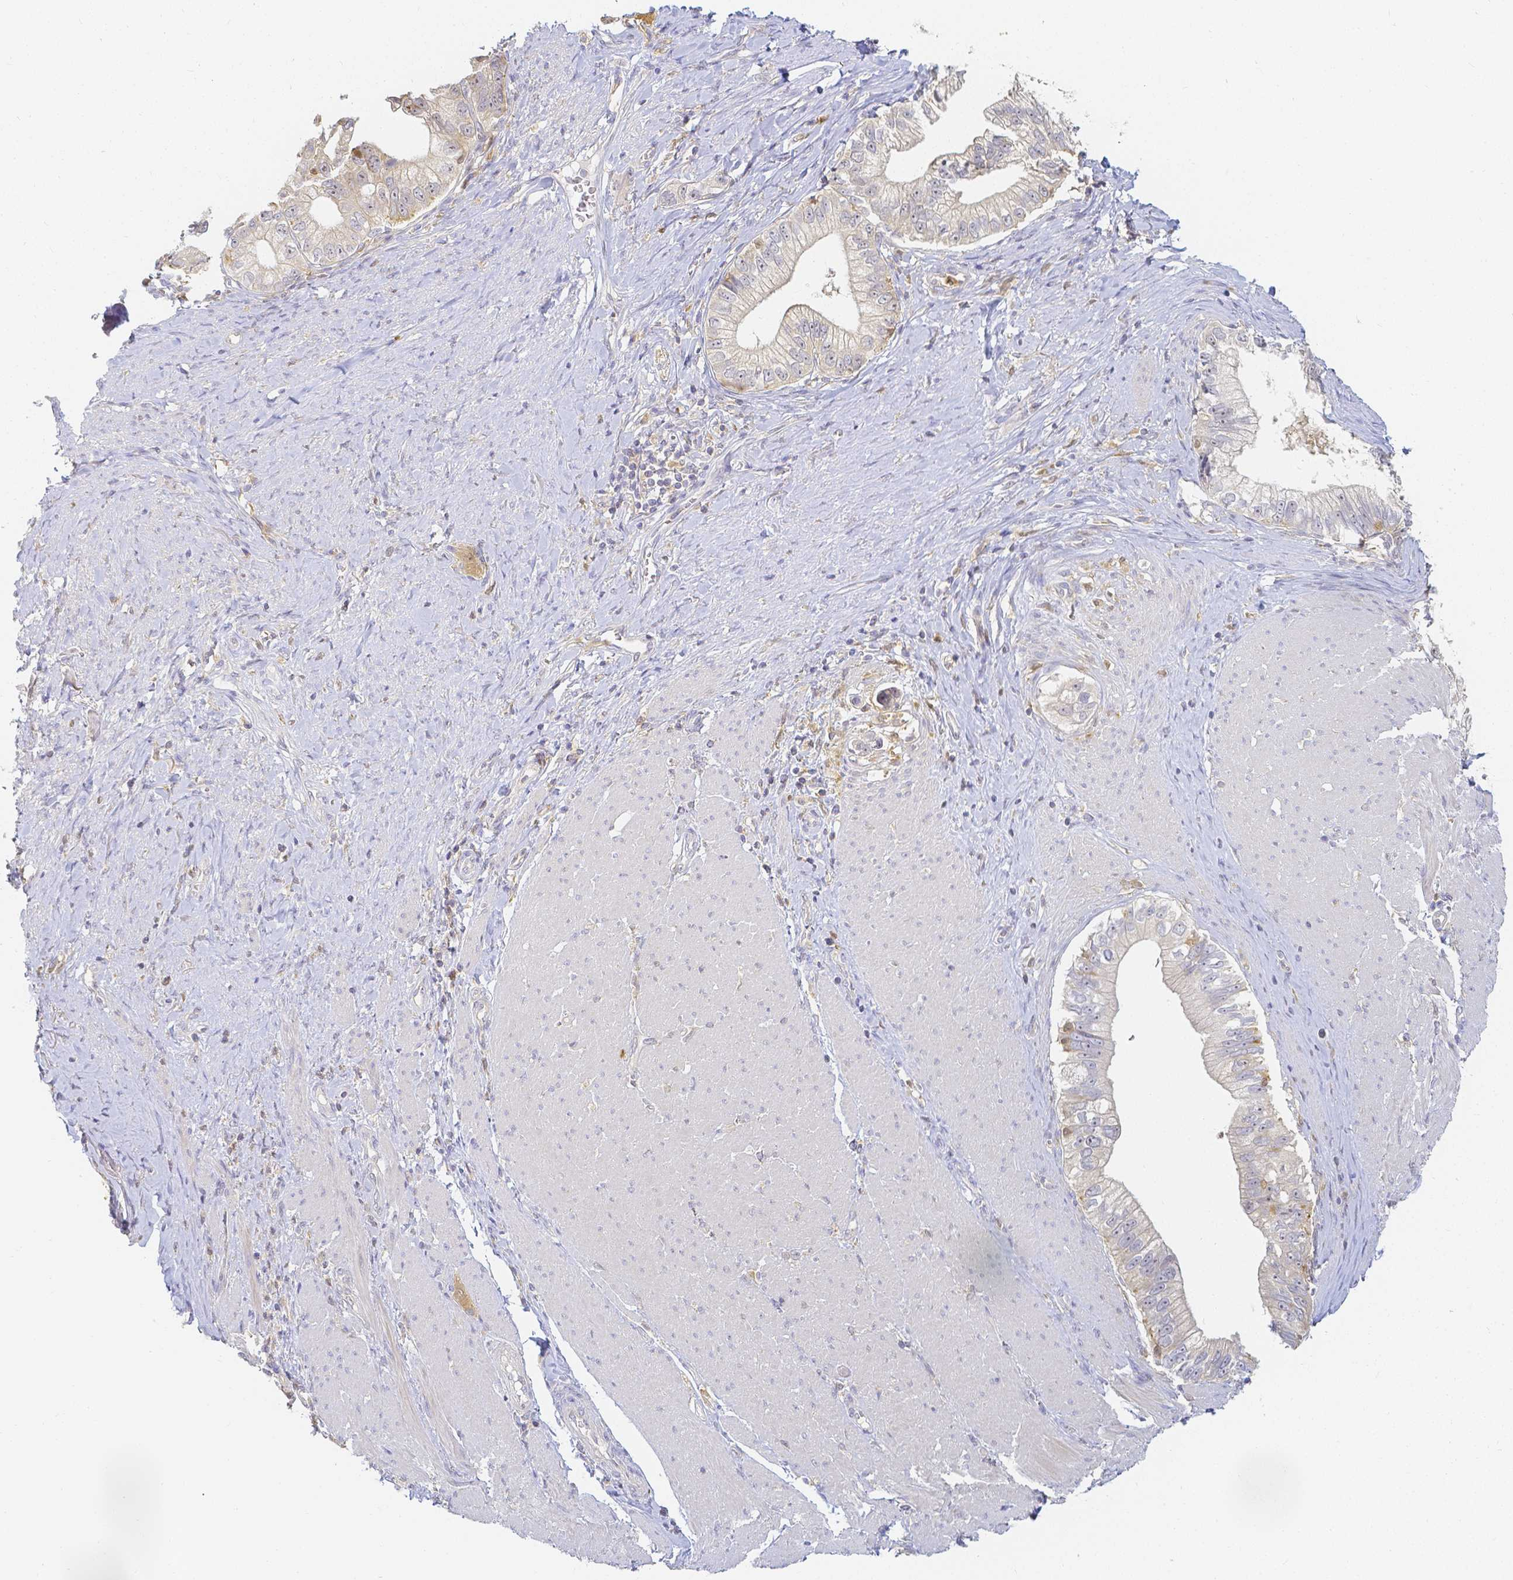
{"staining": {"intensity": "negative", "quantity": "none", "location": "none"}, "tissue": "pancreatic cancer", "cell_type": "Tumor cells", "image_type": "cancer", "snomed": [{"axis": "morphology", "description": "Adenocarcinoma, NOS"}, {"axis": "topography", "description": "Pancreas"}], "caption": "Tumor cells show no significant protein expression in pancreatic cancer (adenocarcinoma).", "gene": "KCNH1", "patient": {"sex": "male", "age": 70}}